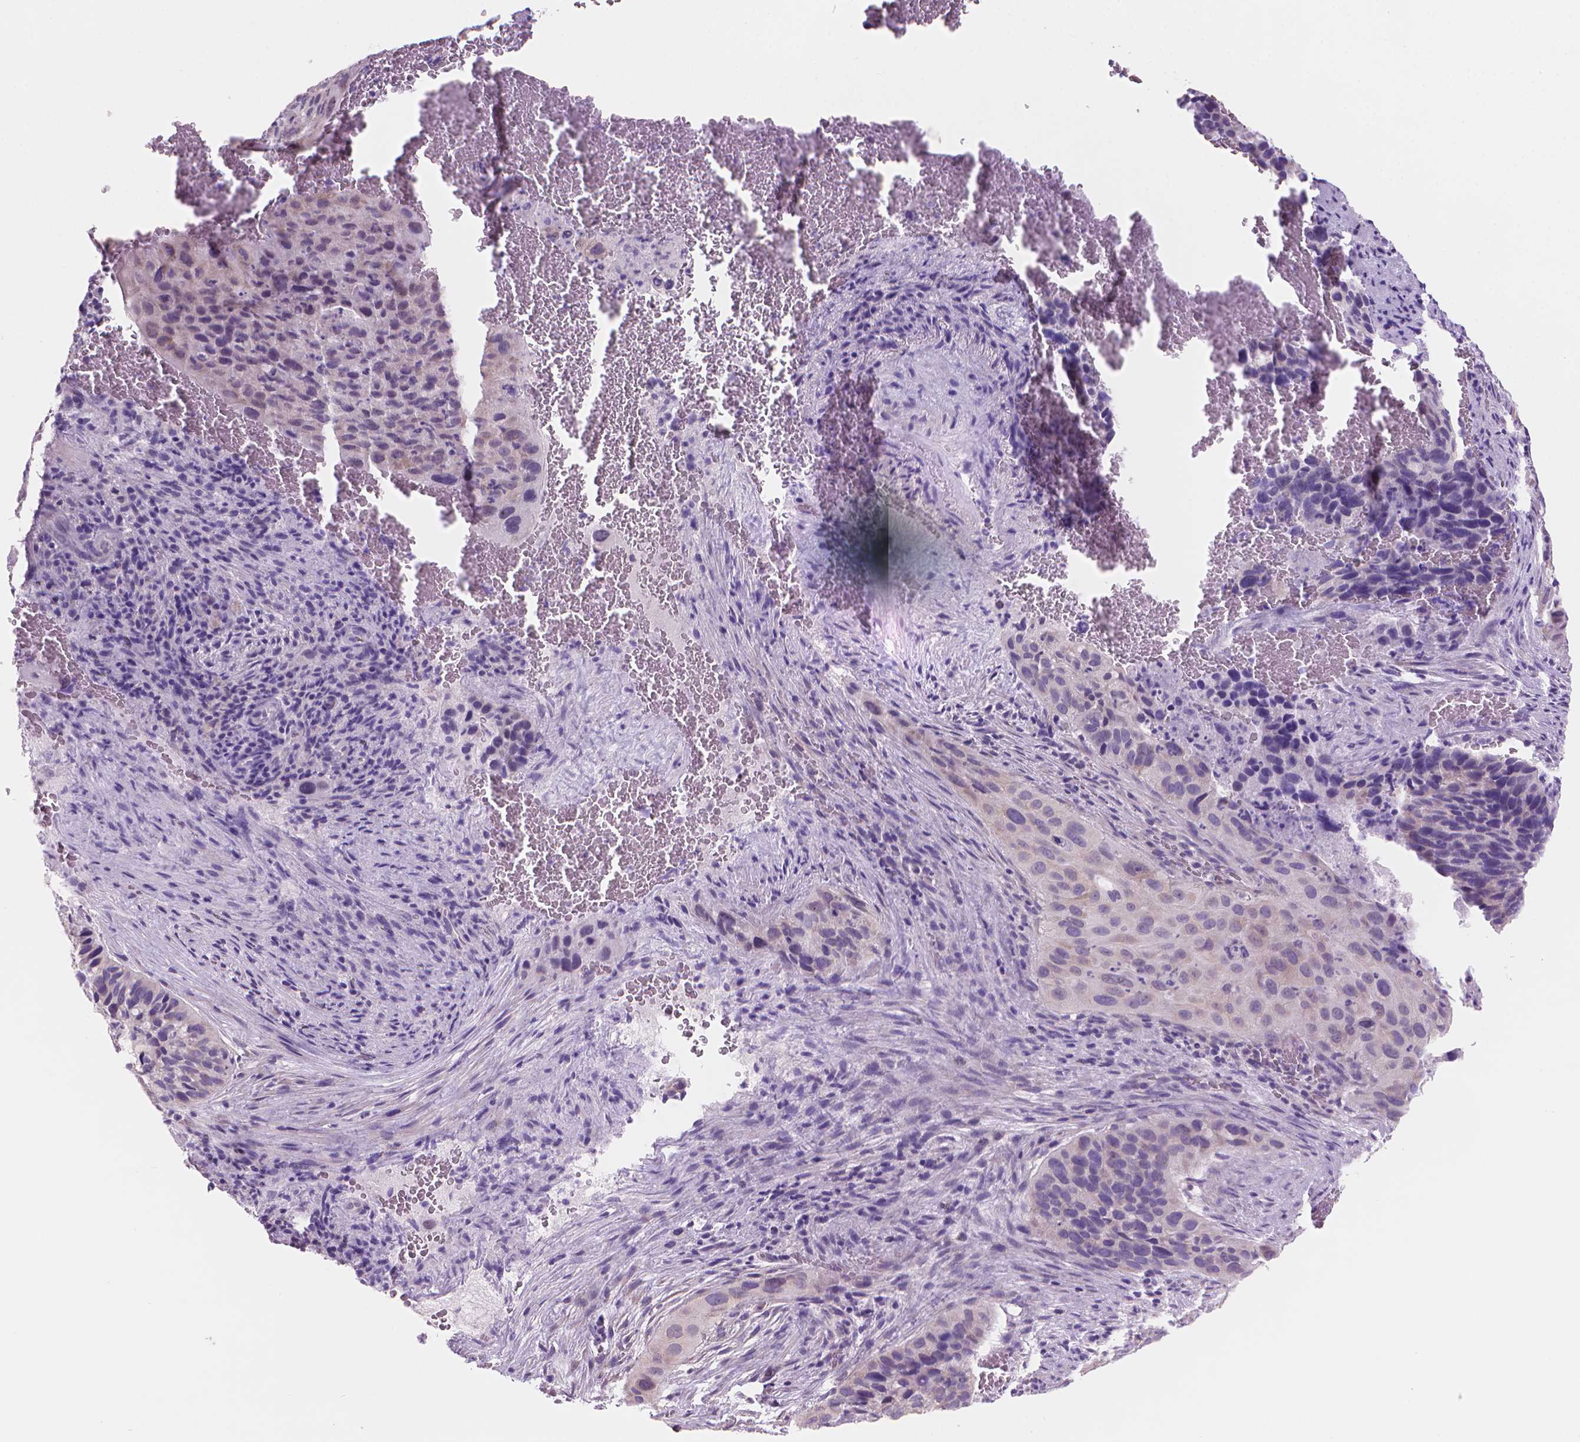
{"staining": {"intensity": "negative", "quantity": "none", "location": "none"}, "tissue": "cervical cancer", "cell_type": "Tumor cells", "image_type": "cancer", "snomed": [{"axis": "morphology", "description": "Squamous cell carcinoma, NOS"}, {"axis": "topography", "description": "Cervix"}], "caption": "Cervical squamous cell carcinoma was stained to show a protein in brown. There is no significant positivity in tumor cells. (Brightfield microscopy of DAB immunohistochemistry at high magnification).", "gene": "ENSG00000187186", "patient": {"sex": "female", "age": 38}}